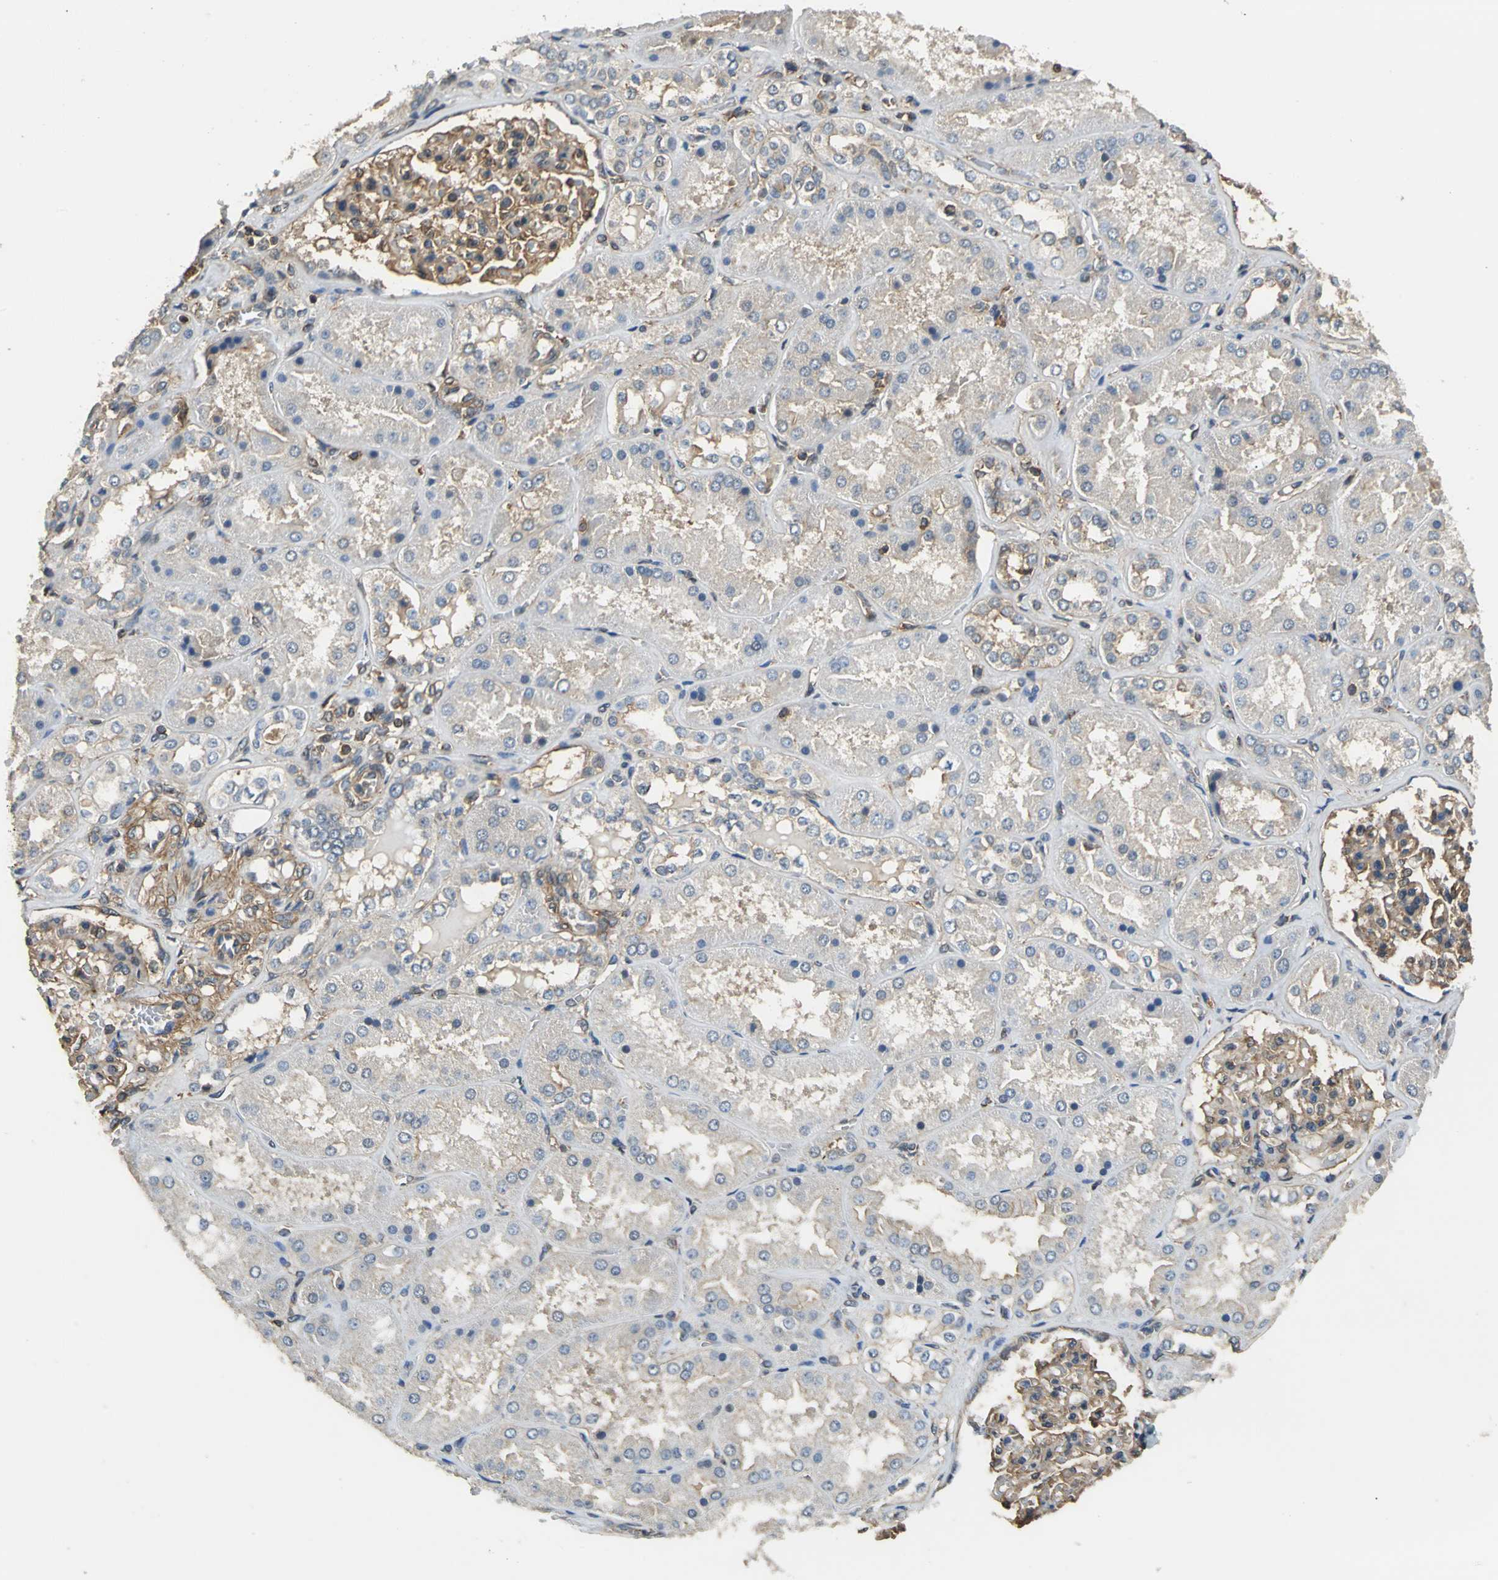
{"staining": {"intensity": "moderate", "quantity": ">75%", "location": "cytoplasmic/membranous"}, "tissue": "kidney", "cell_type": "Cells in glomeruli", "image_type": "normal", "snomed": [{"axis": "morphology", "description": "Normal tissue, NOS"}, {"axis": "topography", "description": "Kidney"}], "caption": "Normal kidney reveals moderate cytoplasmic/membranous positivity in about >75% of cells in glomeruli, visualized by immunohistochemistry. (DAB (3,3'-diaminobenzidine) IHC with brightfield microscopy, high magnification).", "gene": "PARVA", "patient": {"sex": "female", "age": 56}}